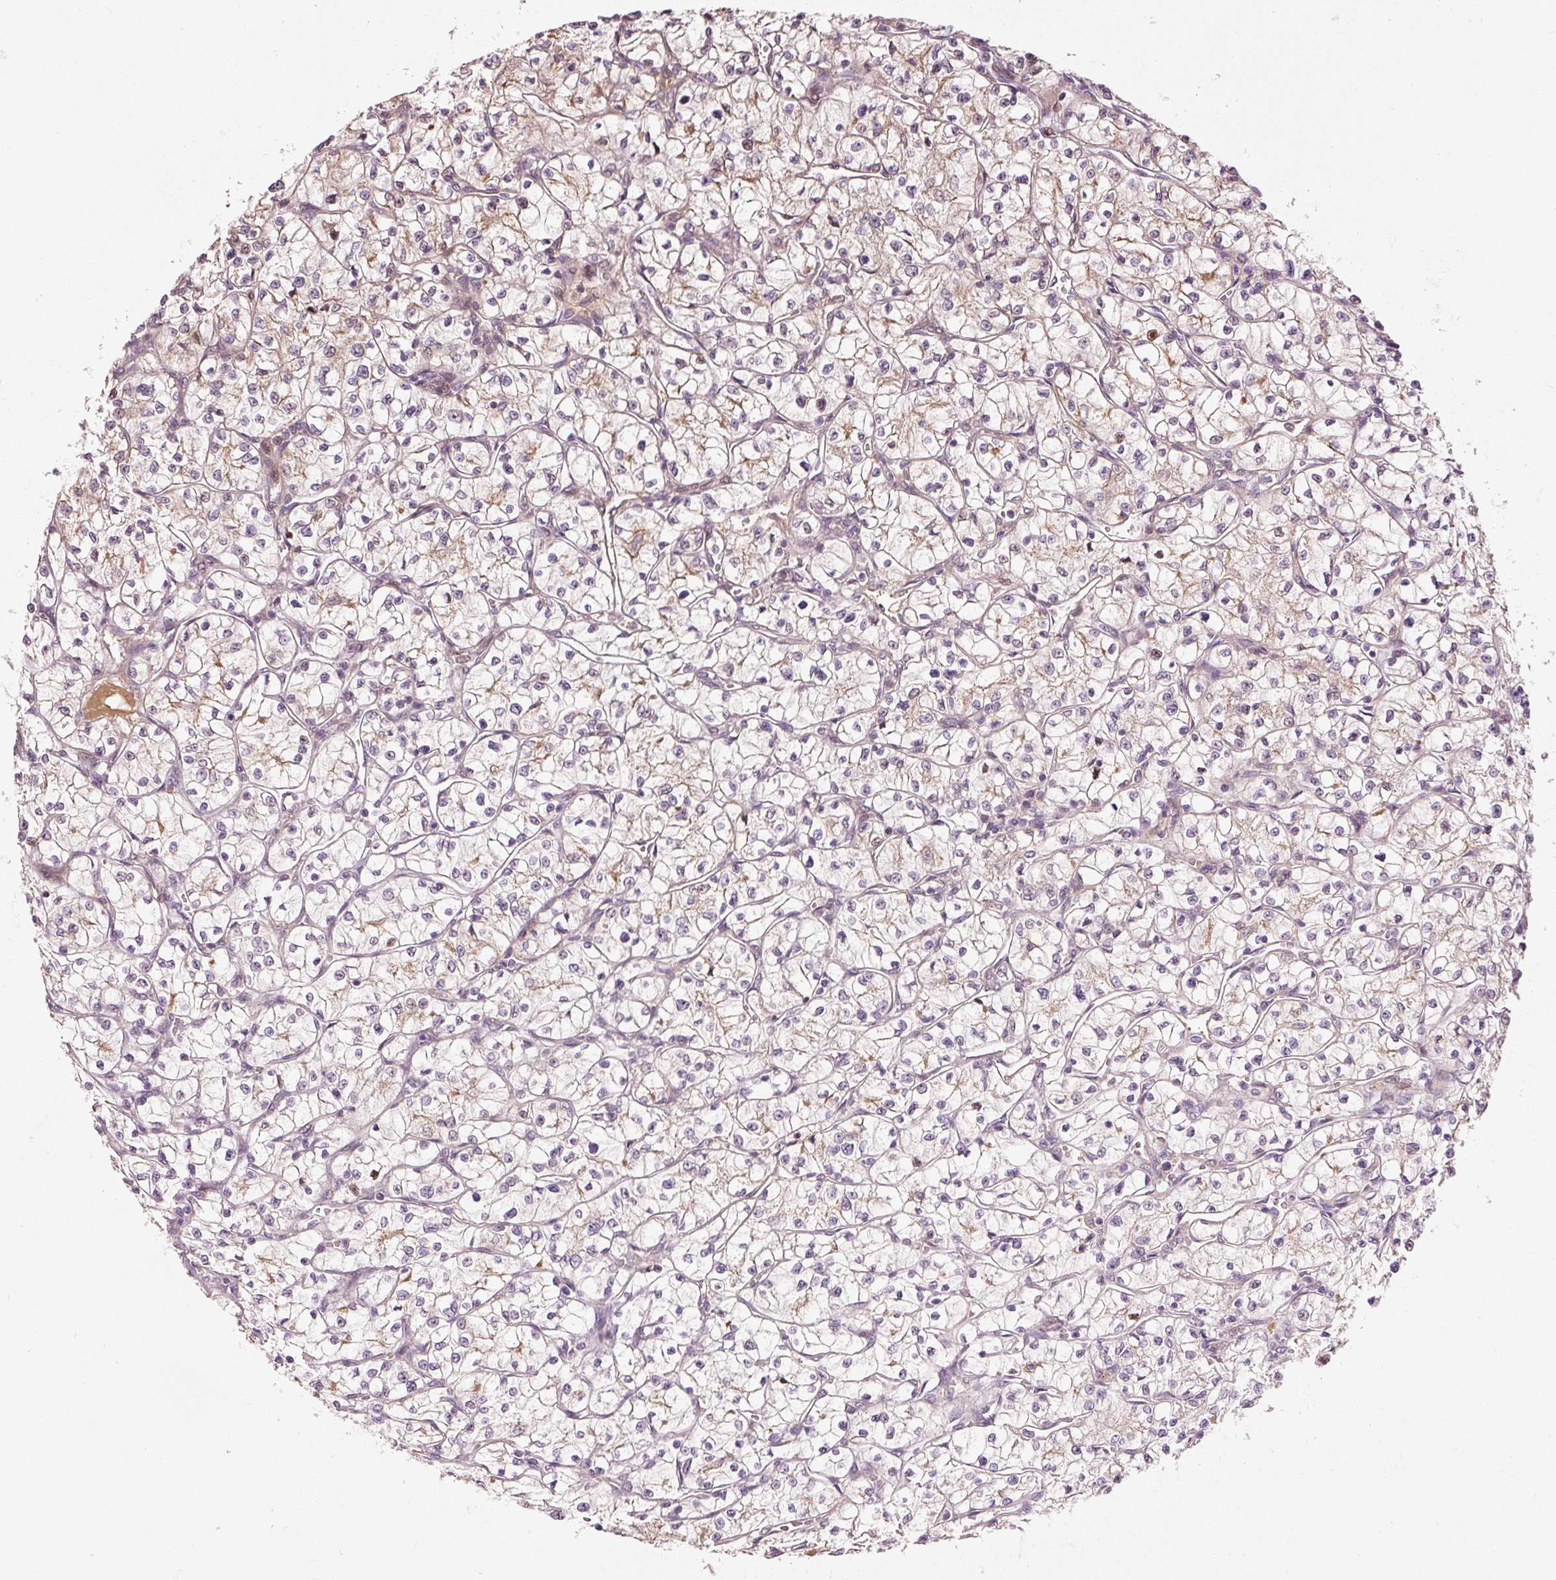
{"staining": {"intensity": "weak", "quantity": "<25%", "location": "cytoplasmic/membranous"}, "tissue": "renal cancer", "cell_type": "Tumor cells", "image_type": "cancer", "snomed": [{"axis": "morphology", "description": "Adenocarcinoma, NOS"}, {"axis": "topography", "description": "Kidney"}], "caption": "This is a histopathology image of immunohistochemistry (IHC) staining of adenocarcinoma (renal), which shows no staining in tumor cells.", "gene": "TOB2", "patient": {"sex": "female", "age": 64}}